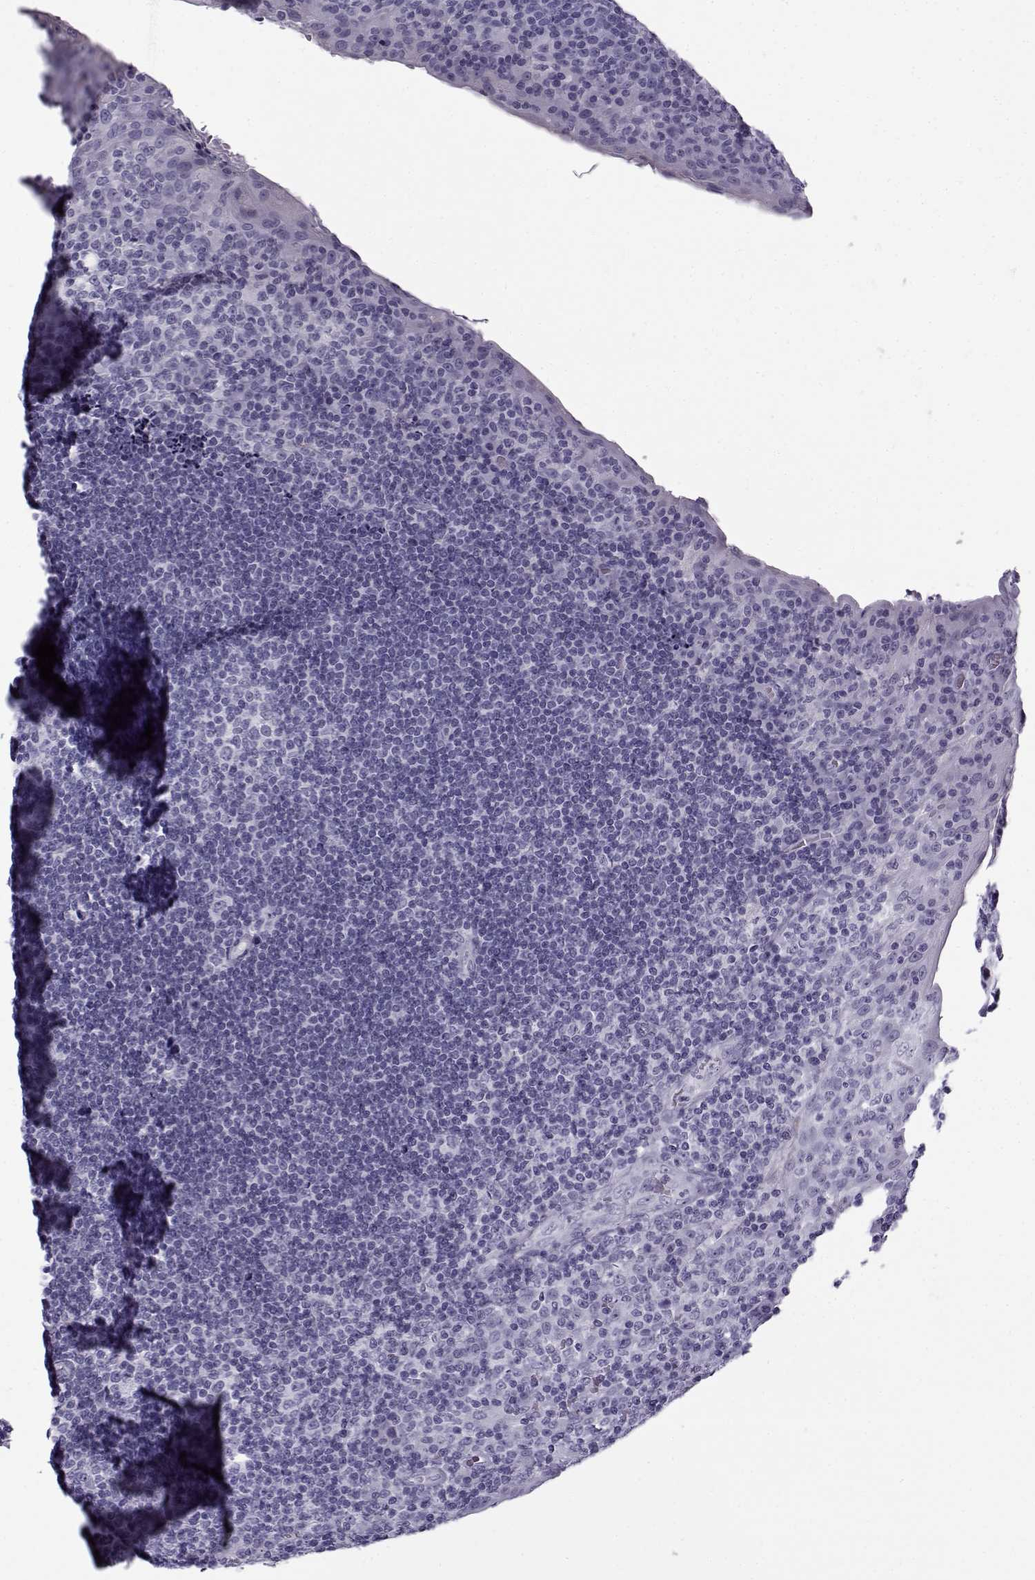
{"staining": {"intensity": "negative", "quantity": "none", "location": "none"}, "tissue": "tonsil", "cell_type": "Germinal center cells", "image_type": "normal", "snomed": [{"axis": "morphology", "description": "Normal tissue, NOS"}, {"axis": "topography", "description": "Tonsil"}], "caption": "Germinal center cells show no significant positivity in unremarkable tonsil.", "gene": "GTSF1L", "patient": {"sex": "male", "age": 17}}